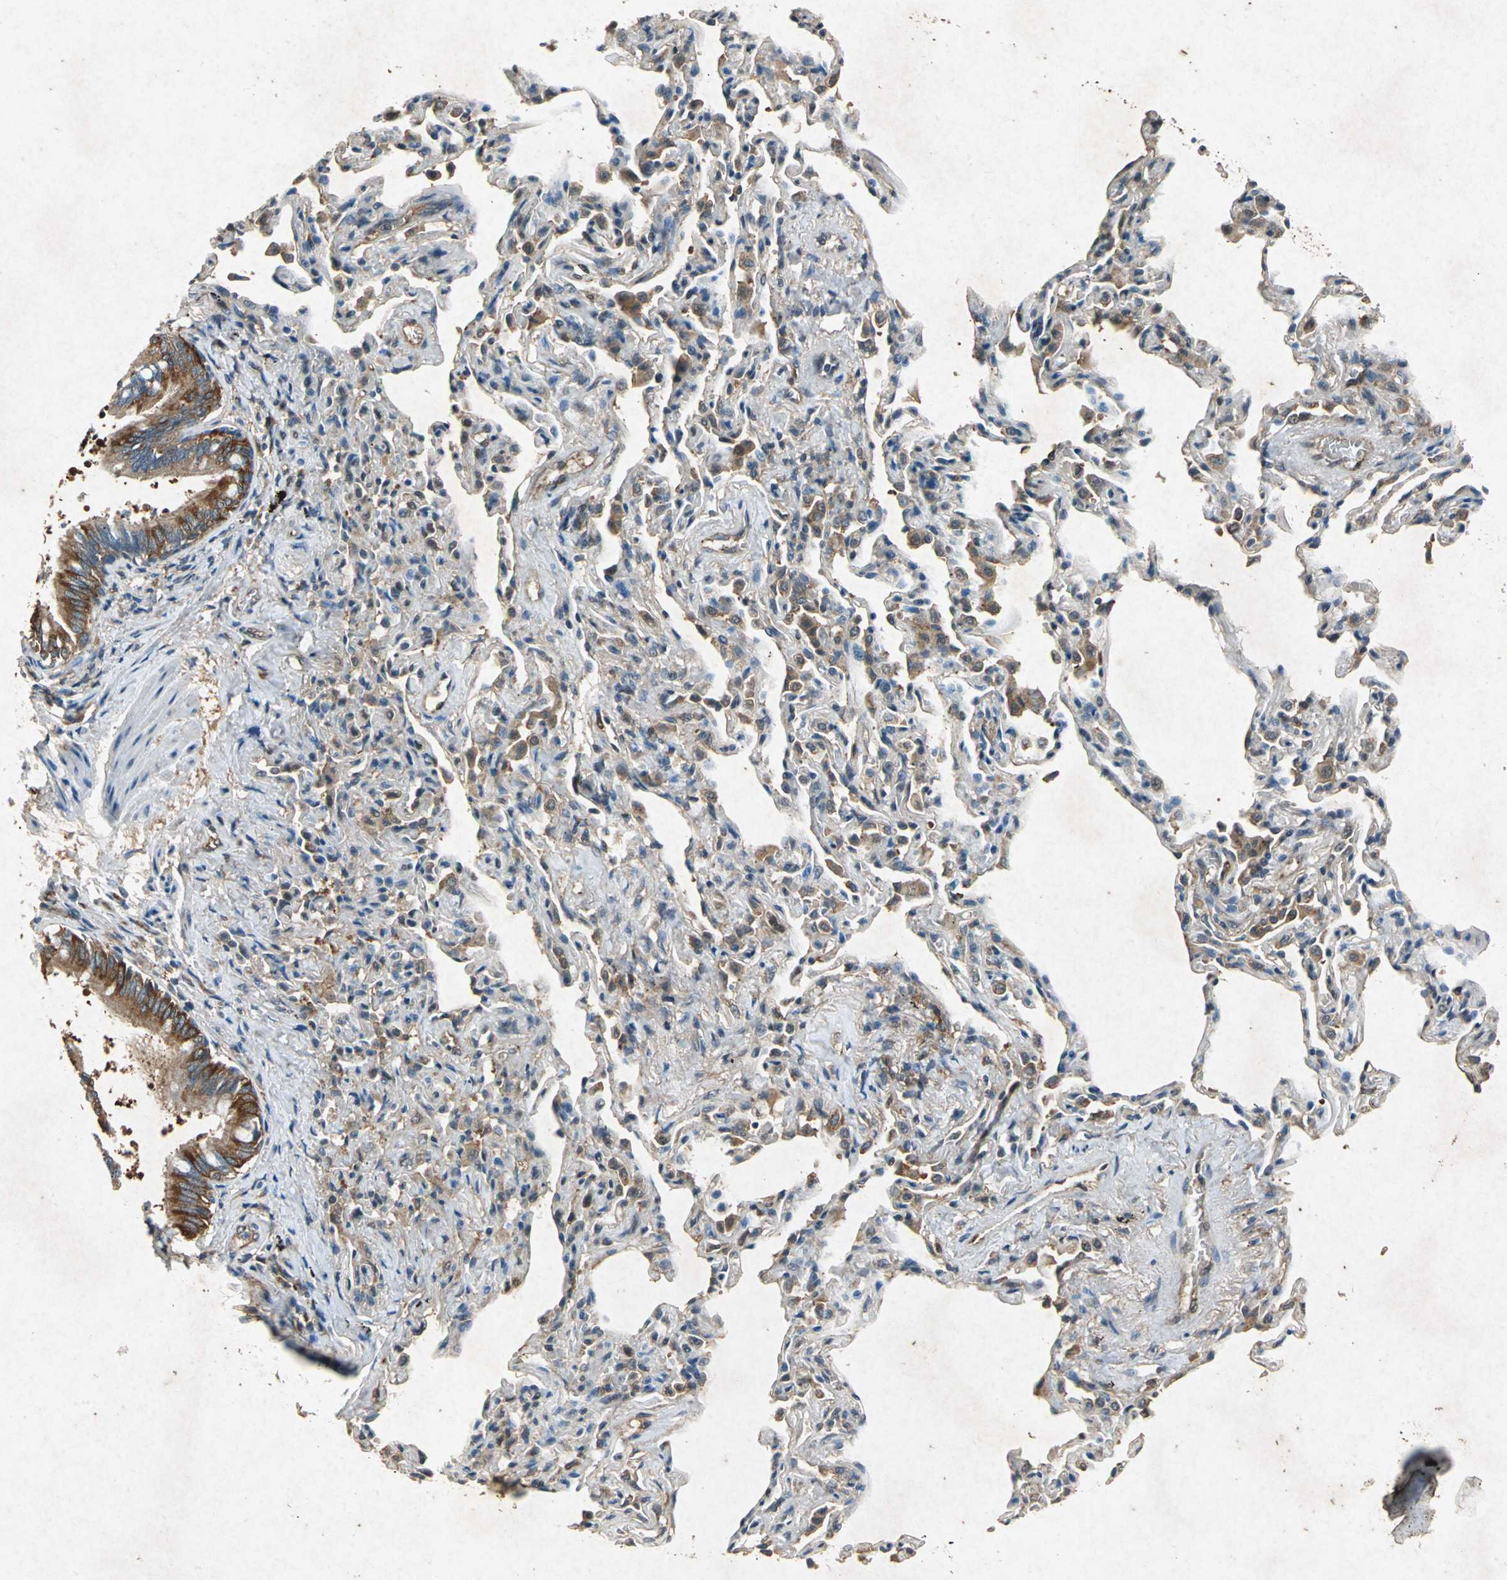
{"staining": {"intensity": "strong", "quantity": ">75%", "location": "cytoplasmic/membranous"}, "tissue": "bronchus", "cell_type": "Respiratory epithelial cells", "image_type": "normal", "snomed": [{"axis": "morphology", "description": "Normal tissue, NOS"}, {"axis": "topography", "description": "Lung"}], "caption": "IHC micrograph of normal bronchus: bronchus stained using immunohistochemistry (IHC) reveals high levels of strong protein expression localized specifically in the cytoplasmic/membranous of respiratory epithelial cells, appearing as a cytoplasmic/membranous brown color.", "gene": "HSP90AB1", "patient": {"sex": "male", "age": 64}}